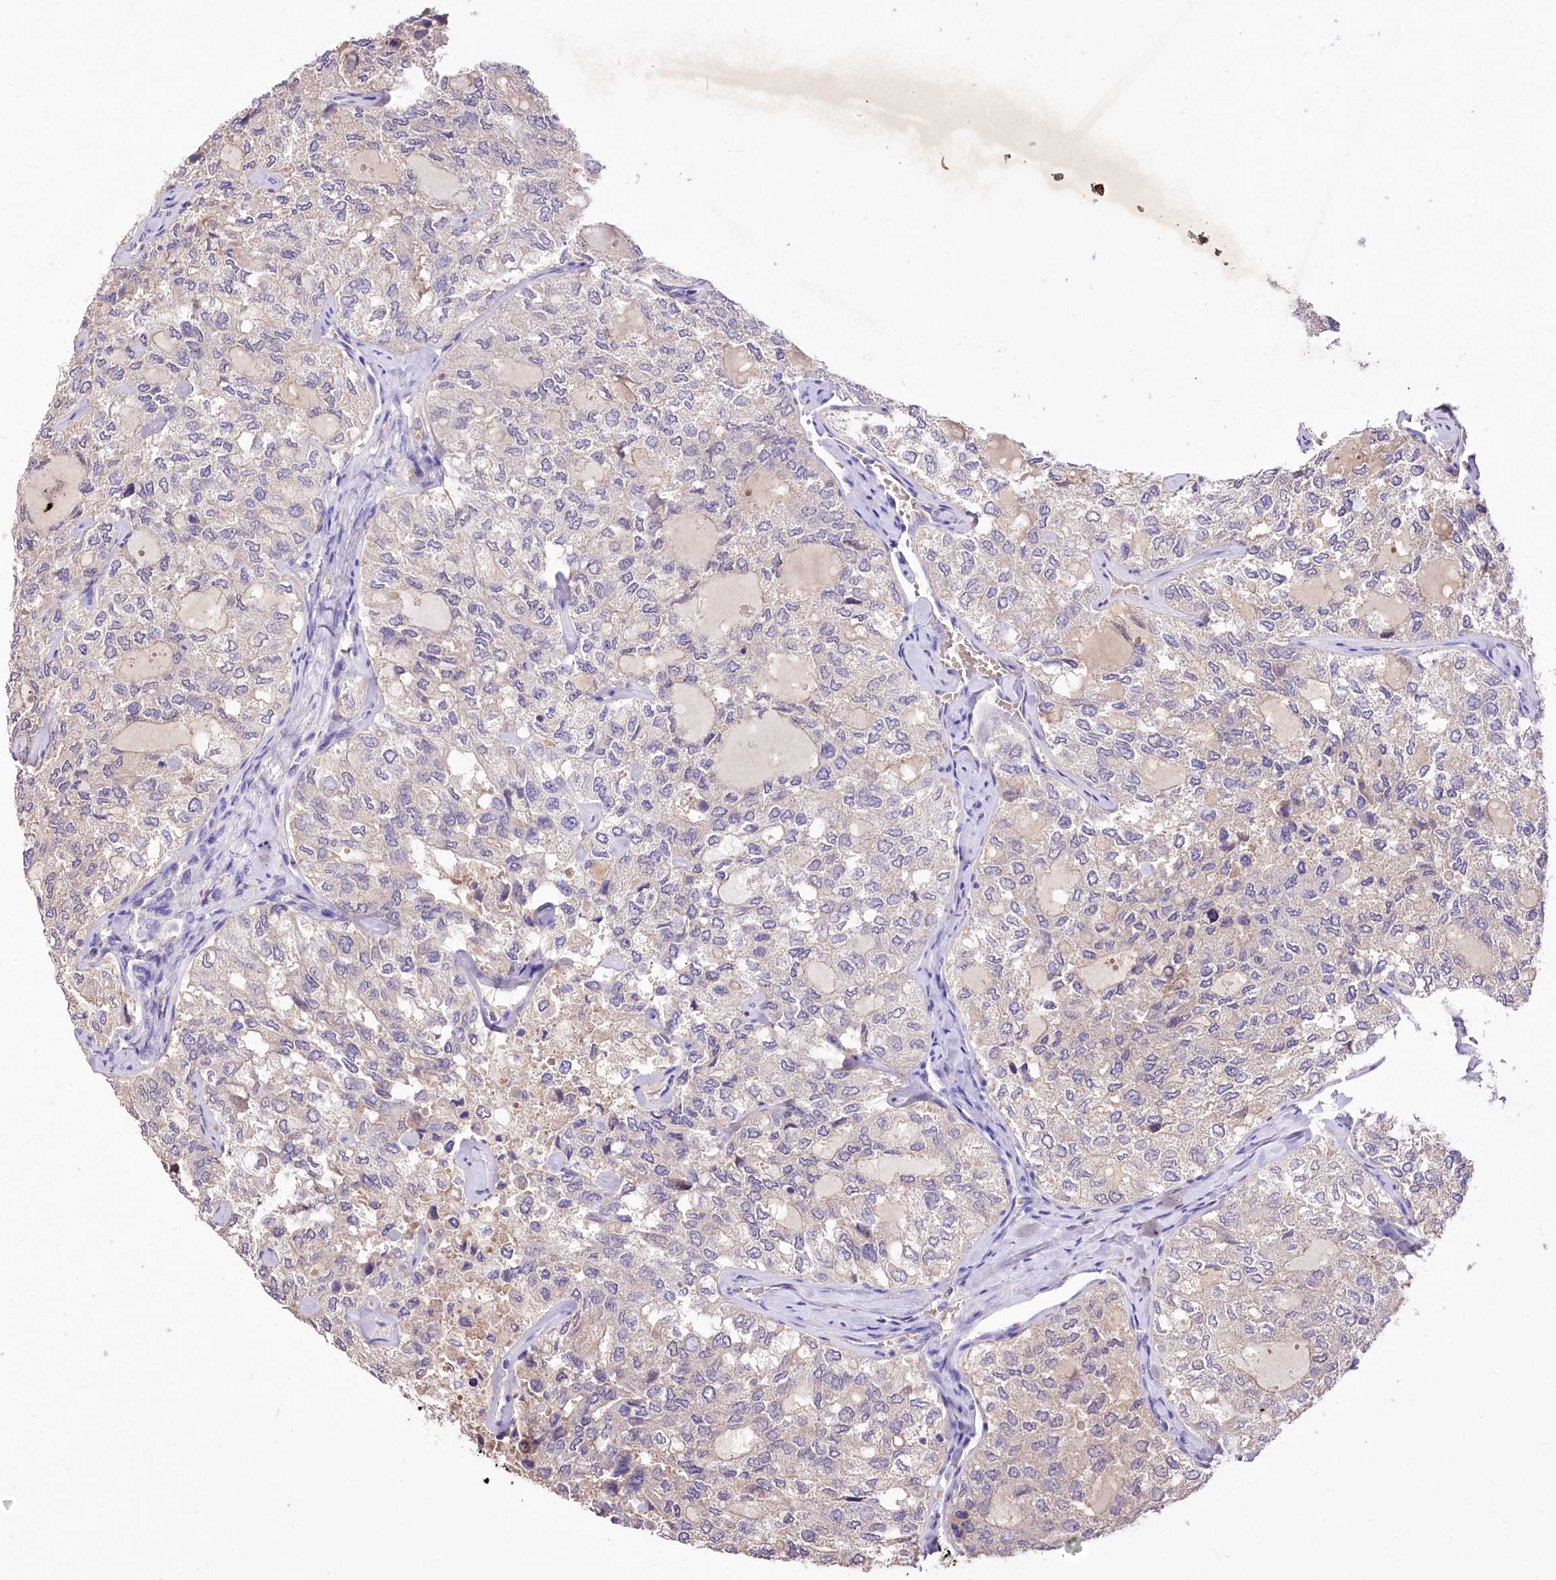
{"staining": {"intensity": "negative", "quantity": "none", "location": "none"}, "tissue": "thyroid cancer", "cell_type": "Tumor cells", "image_type": "cancer", "snomed": [{"axis": "morphology", "description": "Follicular adenoma carcinoma, NOS"}, {"axis": "topography", "description": "Thyroid gland"}], "caption": "The immunohistochemistry (IHC) image has no significant expression in tumor cells of thyroid cancer (follicular adenoma carcinoma) tissue.", "gene": "PCYOX1L", "patient": {"sex": "male", "age": 75}}